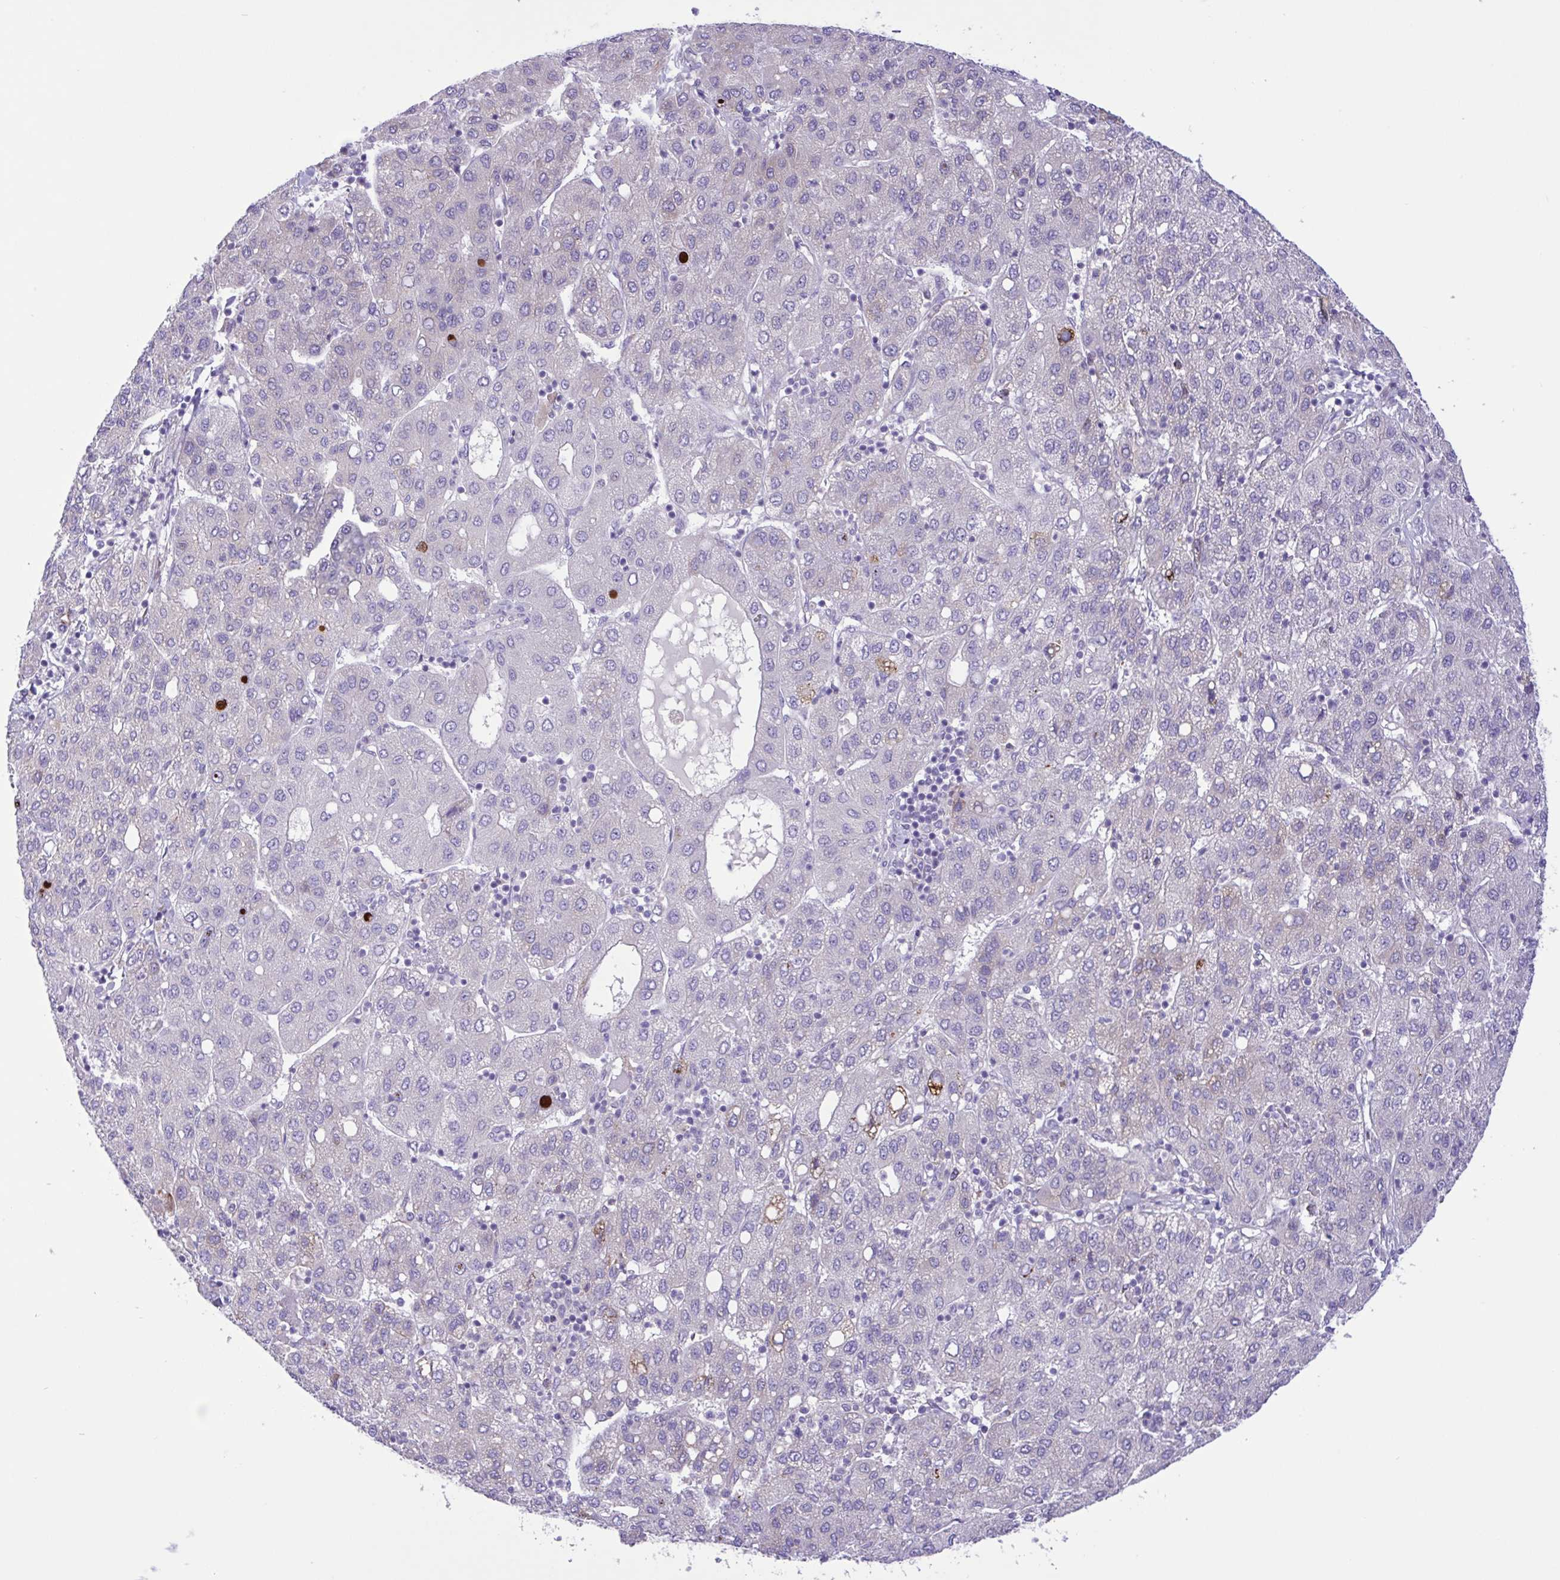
{"staining": {"intensity": "moderate", "quantity": "<25%", "location": "cytoplasmic/membranous"}, "tissue": "liver cancer", "cell_type": "Tumor cells", "image_type": "cancer", "snomed": [{"axis": "morphology", "description": "Carcinoma, Hepatocellular, NOS"}, {"axis": "topography", "description": "Liver"}], "caption": "Human liver cancer stained with a brown dye shows moderate cytoplasmic/membranous positive positivity in about <25% of tumor cells.", "gene": "DSC3", "patient": {"sex": "male", "age": 65}}